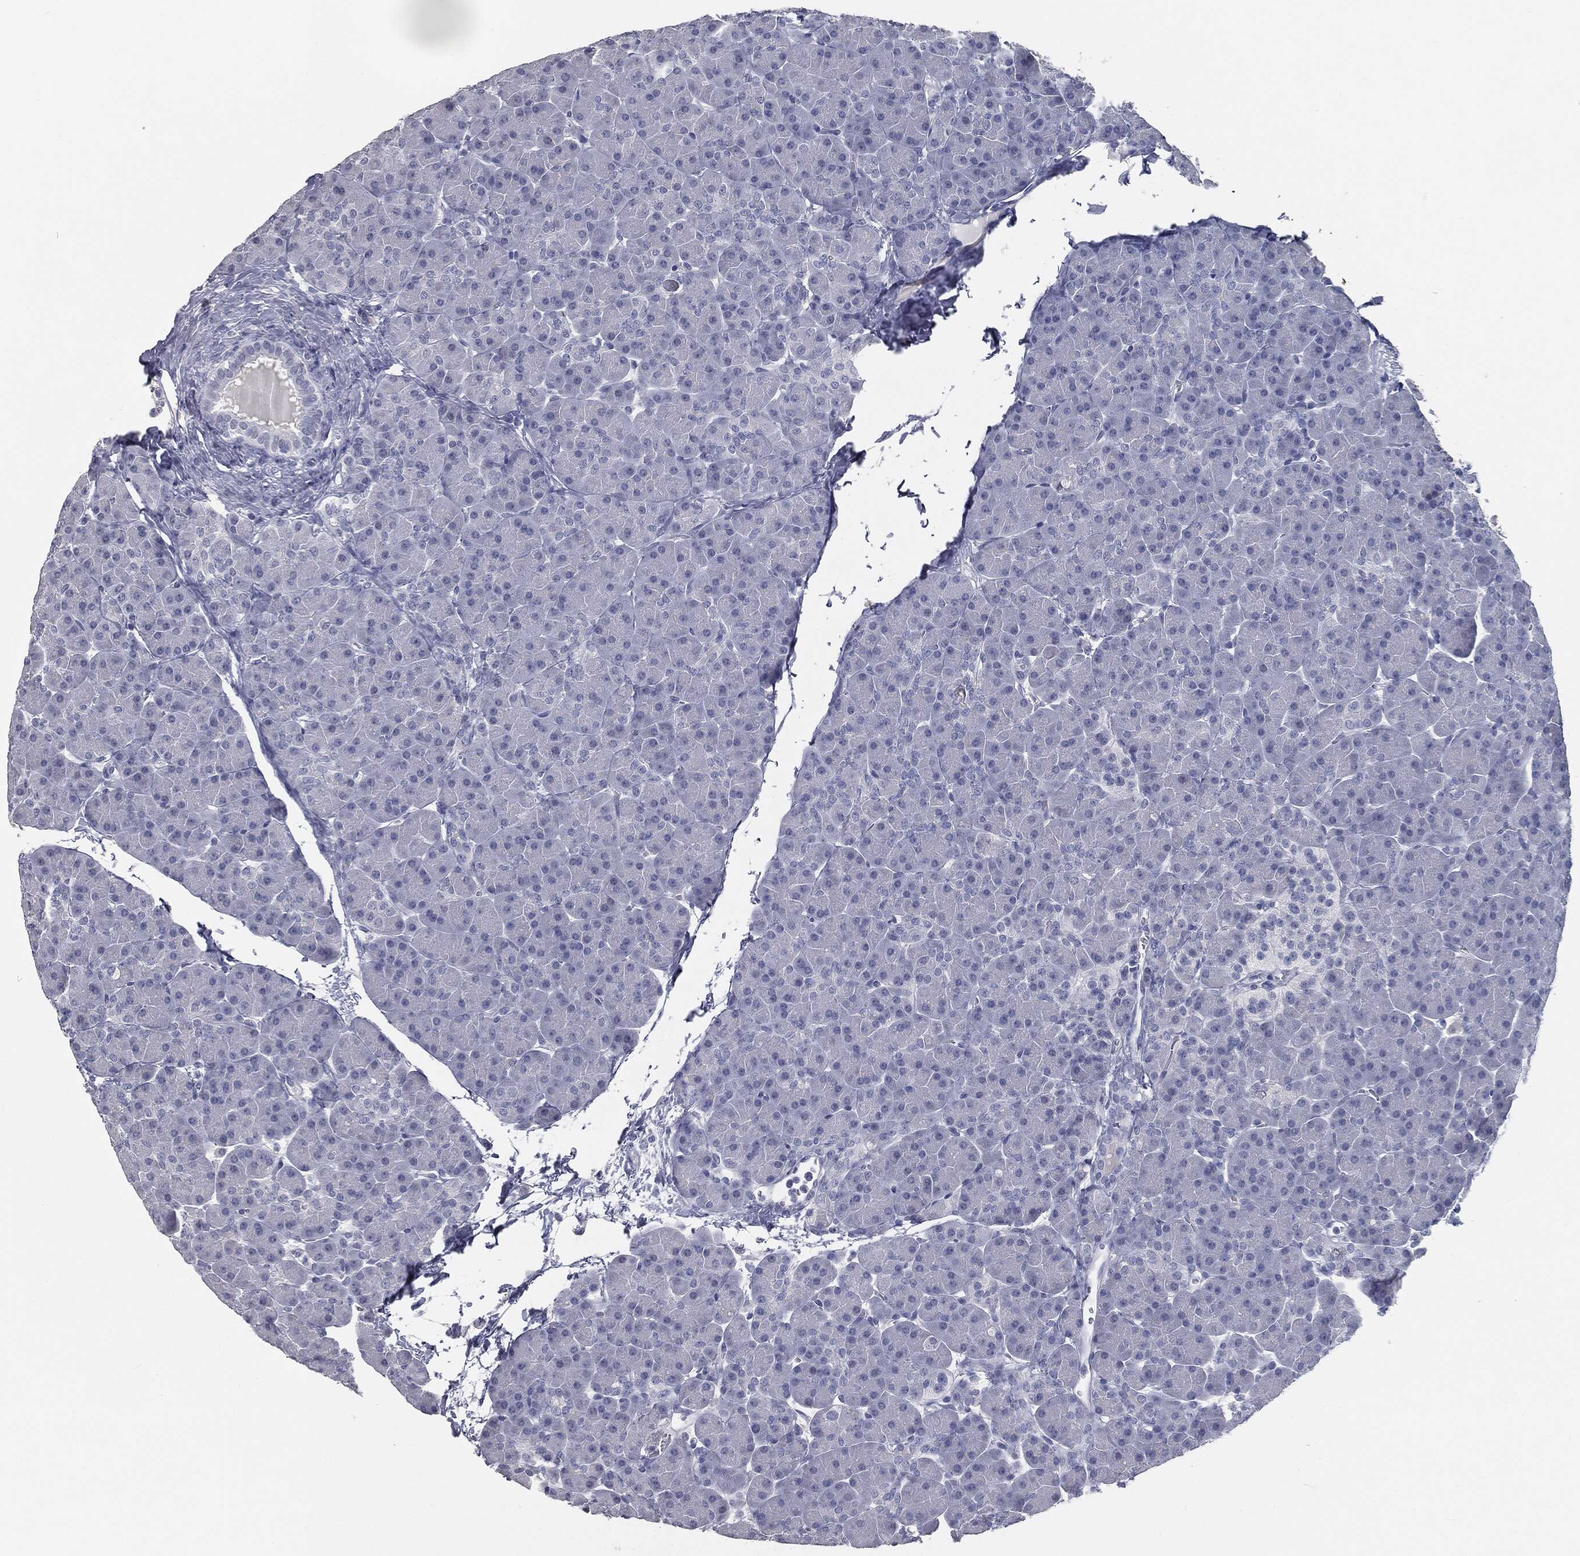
{"staining": {"intensity": "negative", "quantity": "none", "location": "none"}, "tissue": "pancreas", "cell_type": "Exocrine glandular cells", "image_type": "normal", "snomed": [{"axis": "morphology", "description": "Normal tissue, NOS"}, {"axis": "topography", "description": "Pancreas"}], "caption": "IHC of unremarkable pancreas shows no expression in exocrine glandular cells.", "gene": "PRAME", "patient": {"sex": "female", "age": 44}}